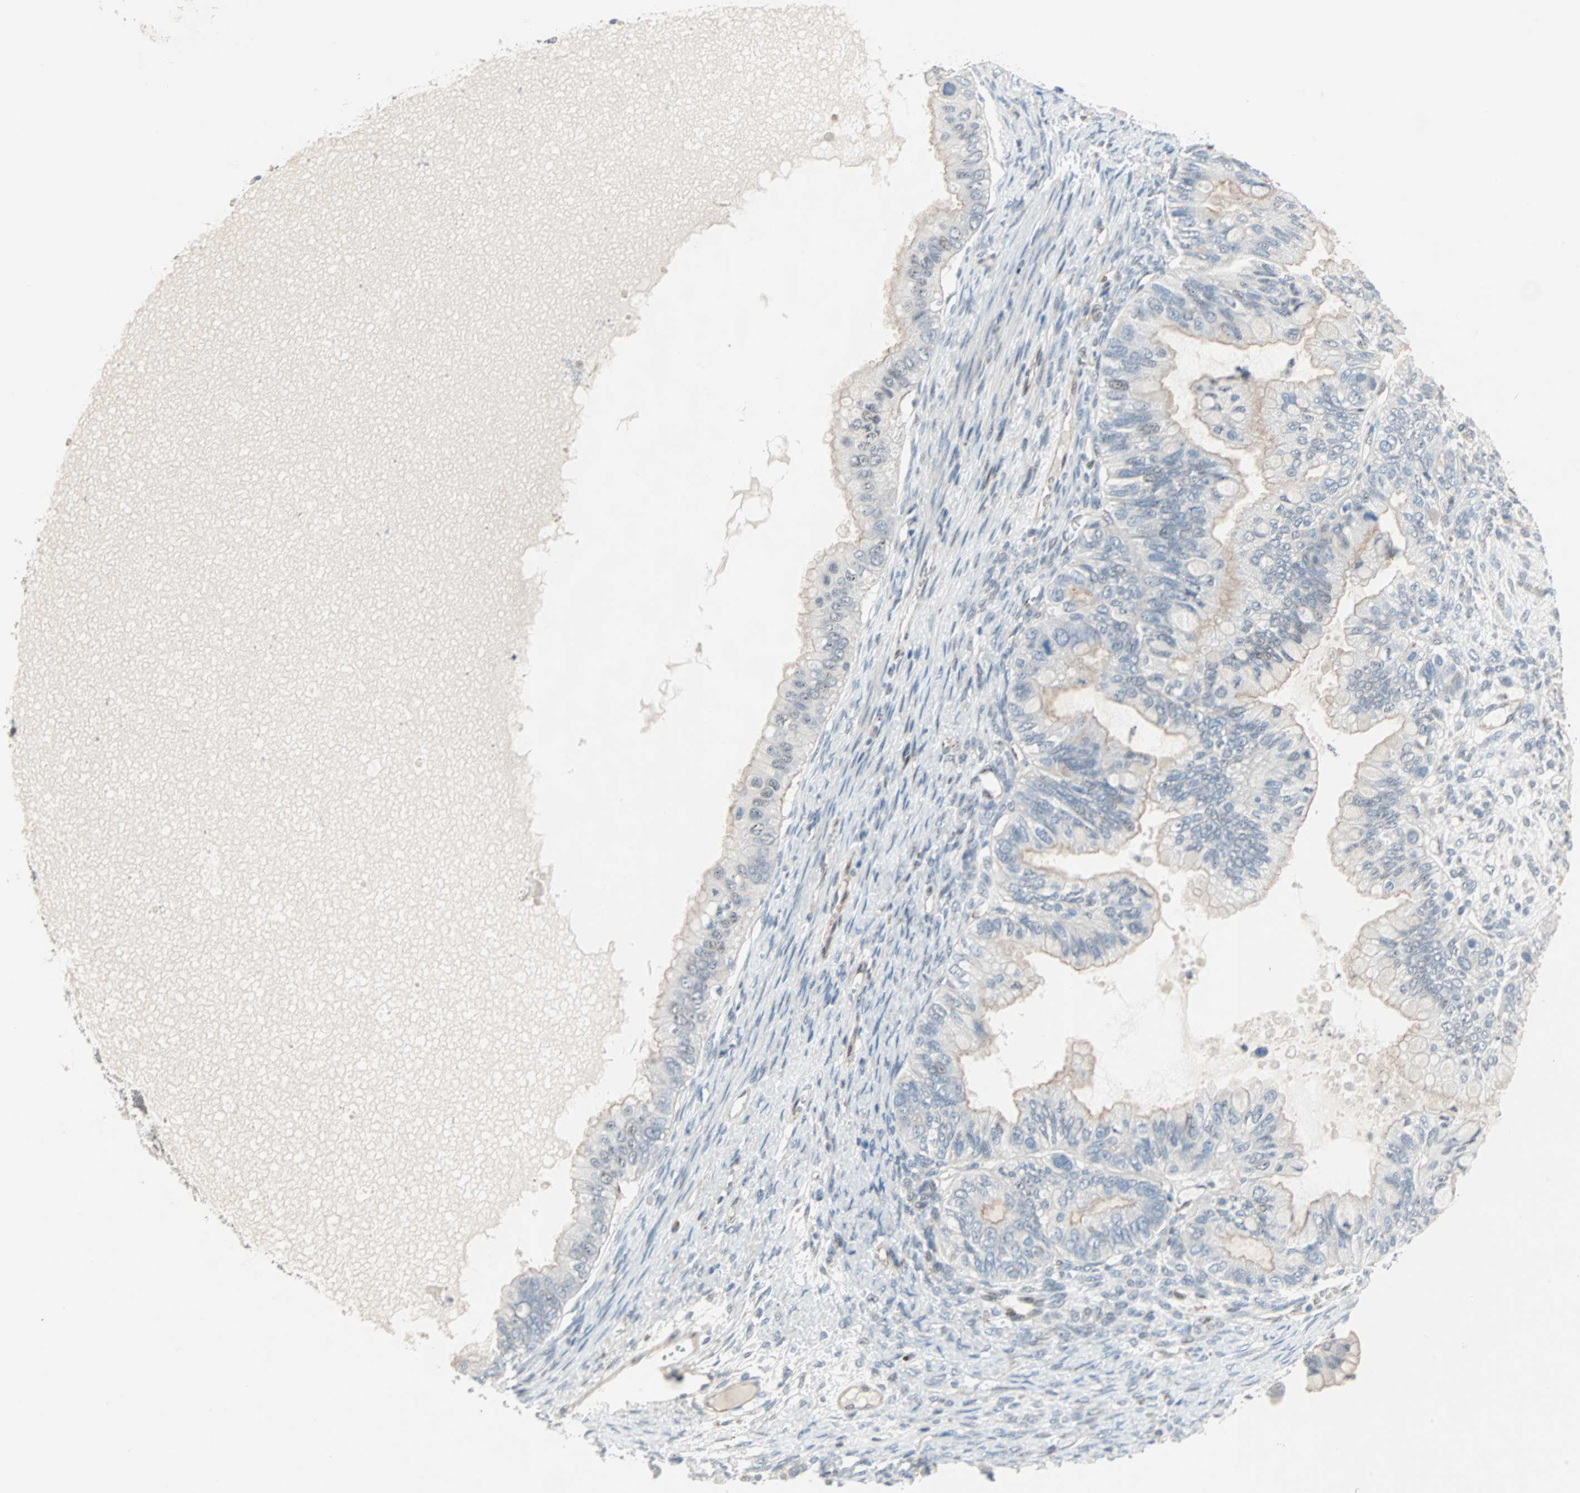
{"staining": {"intensity": "negative", "quantity": "none", "location": "none"}, "tissue": "ovarian cancer", "cell_type": "Tumor cells", "image_type": "cancer", "snomed": [{"axis": "morphology", "description": "Cystadenocarcinoma, mucinous, NOS"}, {"axis": "topography", "description": "Ovary"}], "caption": "Immunohistochemical staining of human ovarian cancer displays no significant staining in tumor cells. (Stains: DAB IHC with hematoxylin counter stain, Microscopy: brightfield microscopy at high magnification).", "gene": "CAND2", "patient": {"sex": "female", "age": 80}}